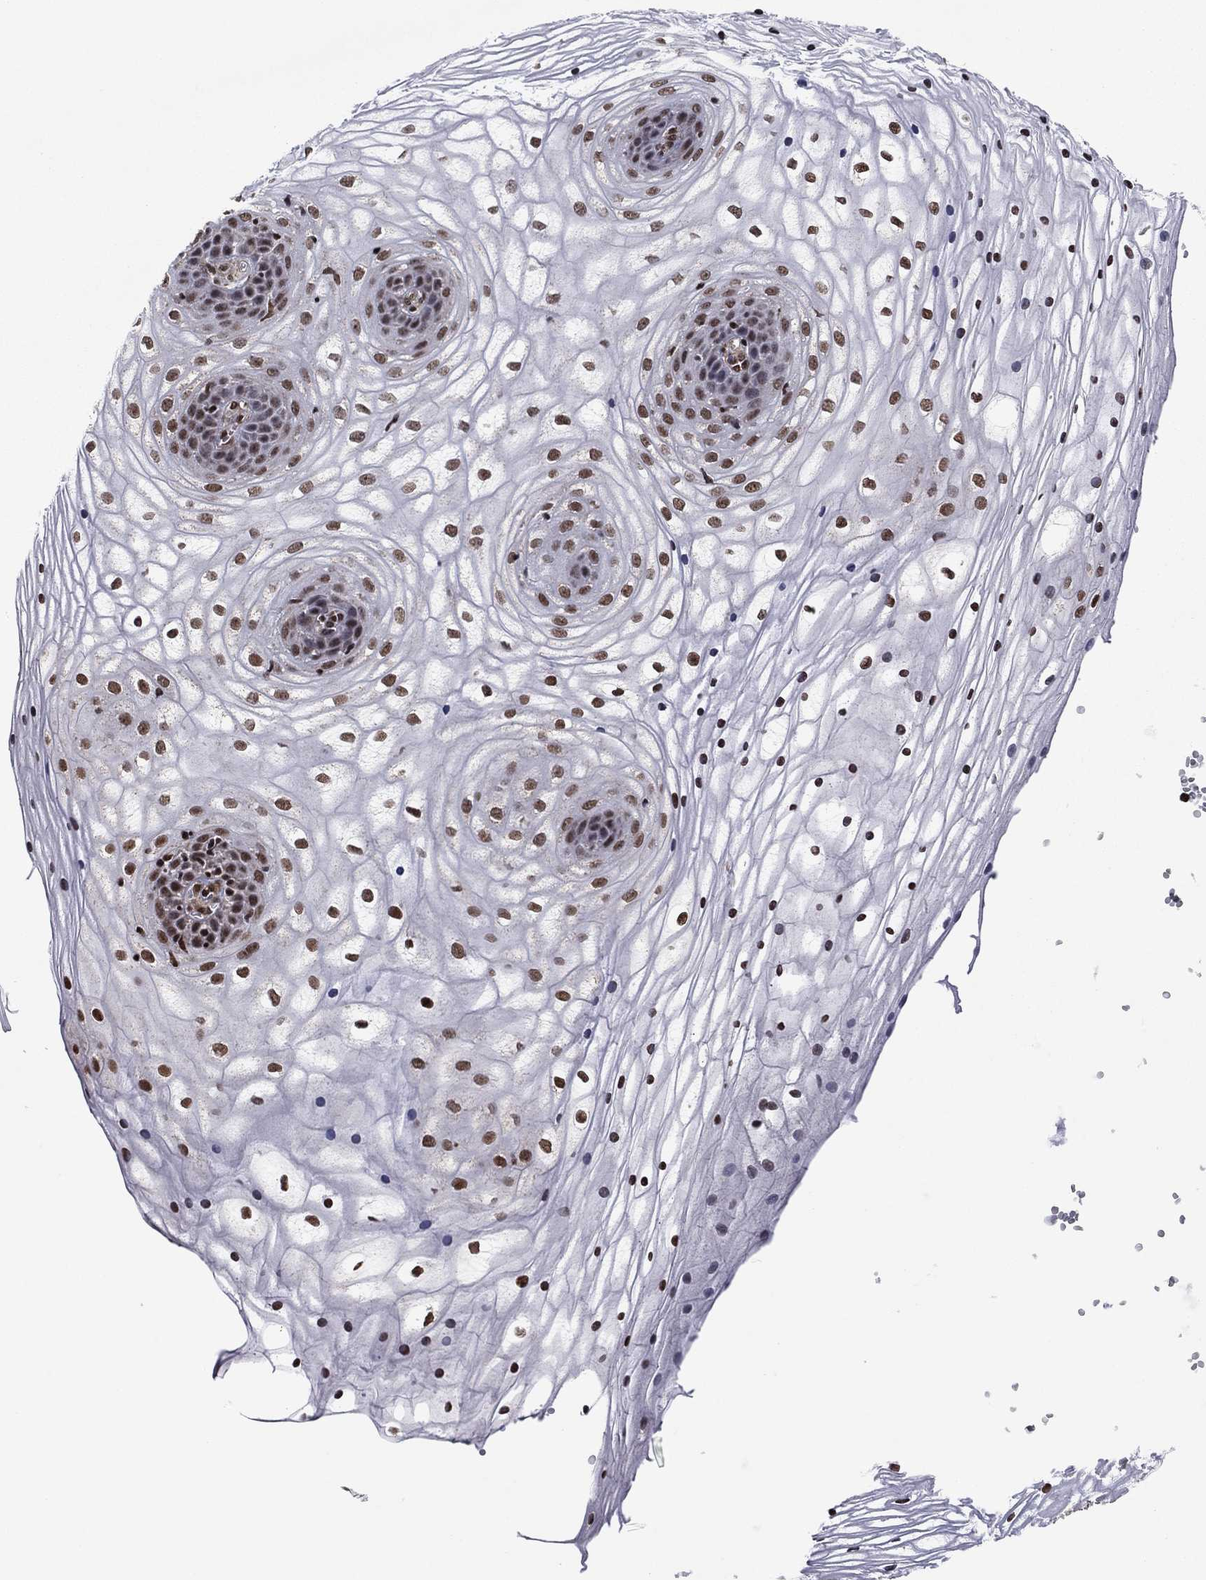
{"staining": {"intensity": "moderate", "quantity": "25%-75%", "location": "nuclear"}, "tissue": "vagina", "cell_type": "Squamous epithelial cells", "image_type": "normal", "snomed": [{"axis": "morphology", "description": "Normal tissue, NOS"}, {"axis": "topography", "description": "Vagina"}], "caption": "Immunohistochemistry of normal vagina displays medium levels of moderate nuclear expression in about 25%-75% of squamous epithelial cells. Ihc stains the protein in brown and the nuclei are stained blue.", "gene": "N4BP2", "patient": {"sex": "female", "age": 34}}